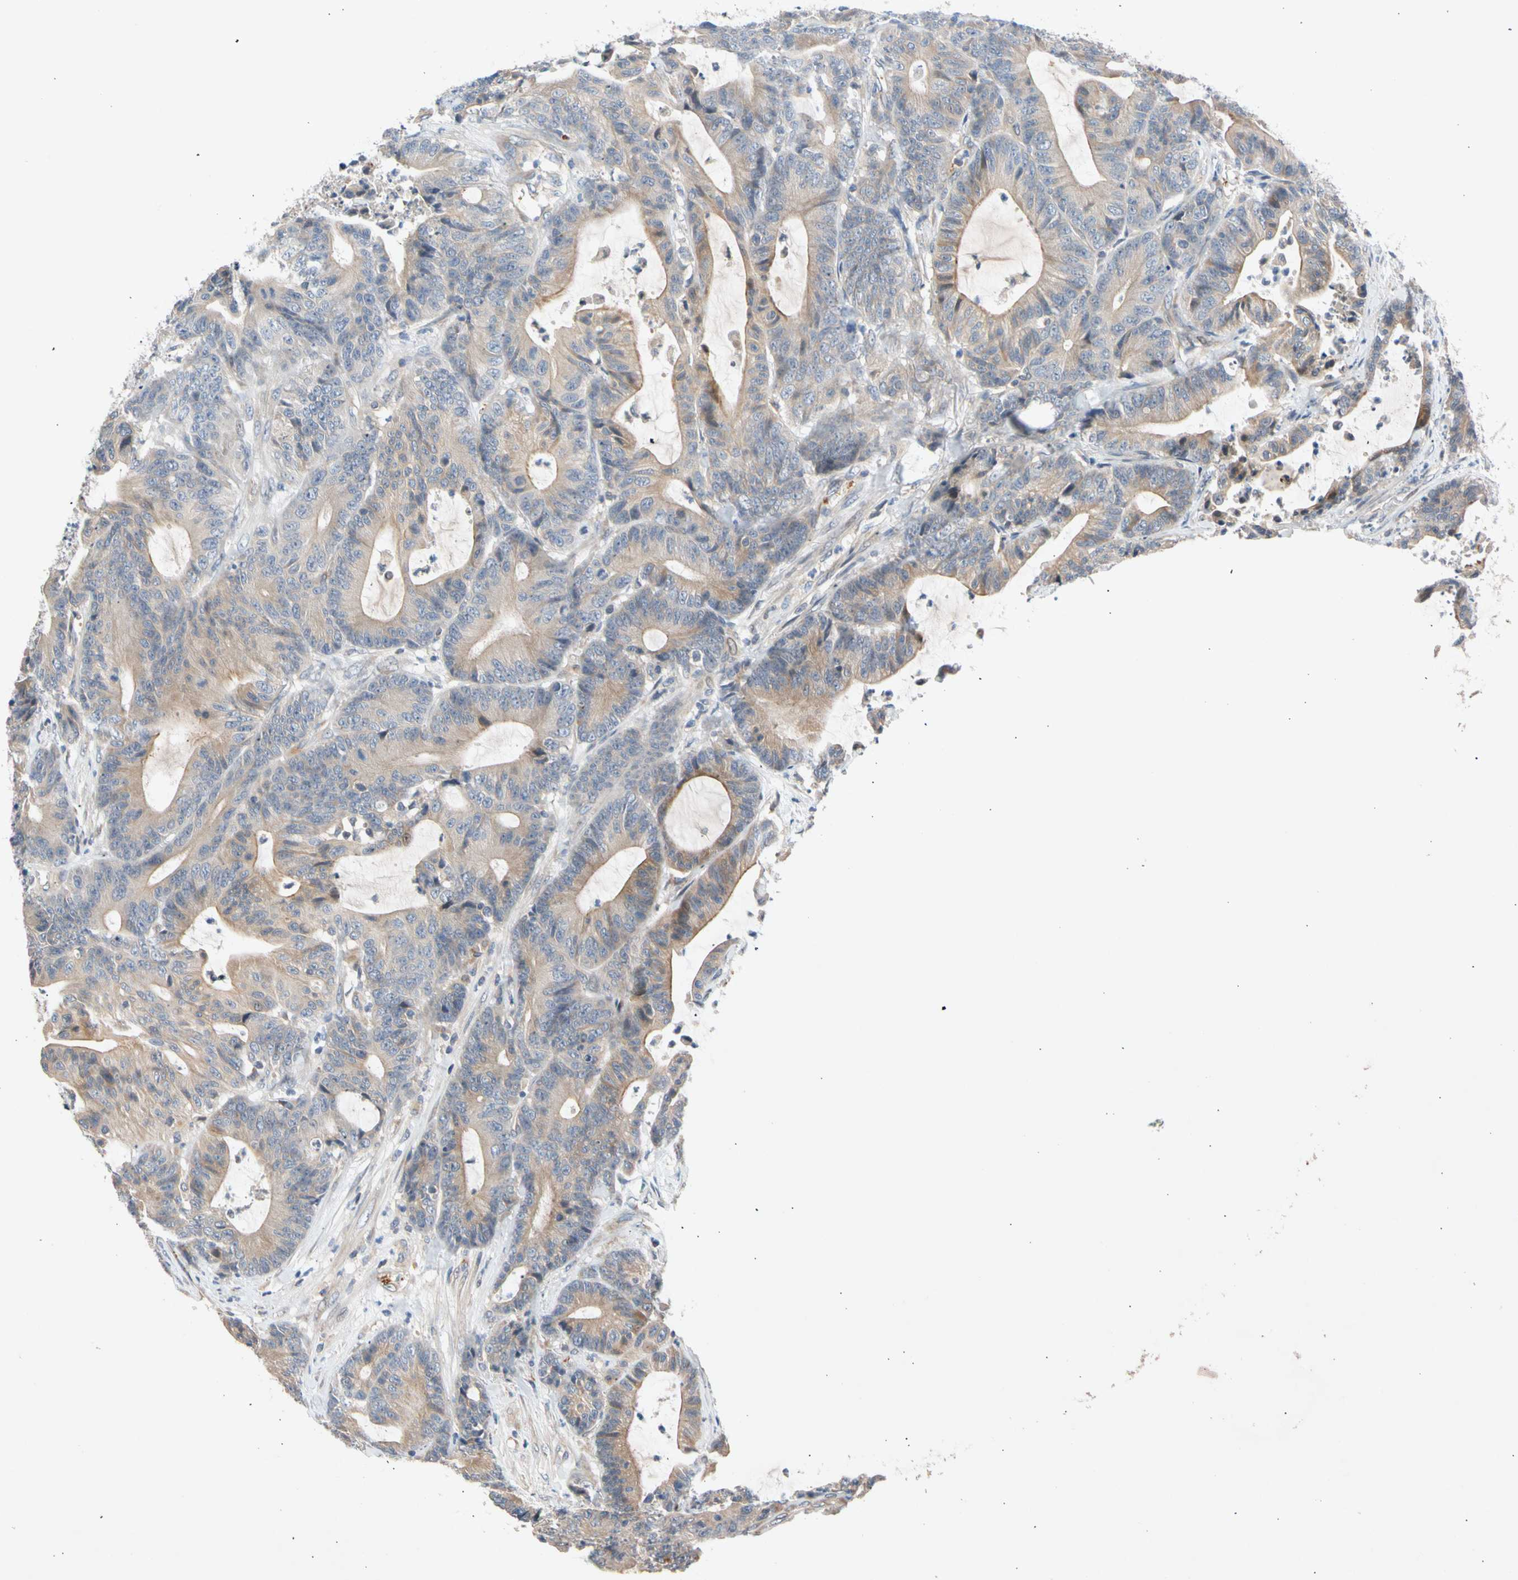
{"staining": {"intensity": "weak", "quantity": ">75%", "location": "cytoplasmic/membranous"}, "tissue": "colorectal cancer", "cell_type": "Tumor cells", "image_type": "cancer", "snomed": [{"axis": "morphology", "description": "Adenocarcinoma, NOS"}, {"axis": "topography", "description": "Colon"}], "caption": "Colorectal adenocarcinoma was stained to show a protein in brown. There is low levels of weak cytoplasmic/membranous staining in approximately >75% of tumor cells.", "gene": "CNST", "patient": {"sex": "female", "age": 84}}